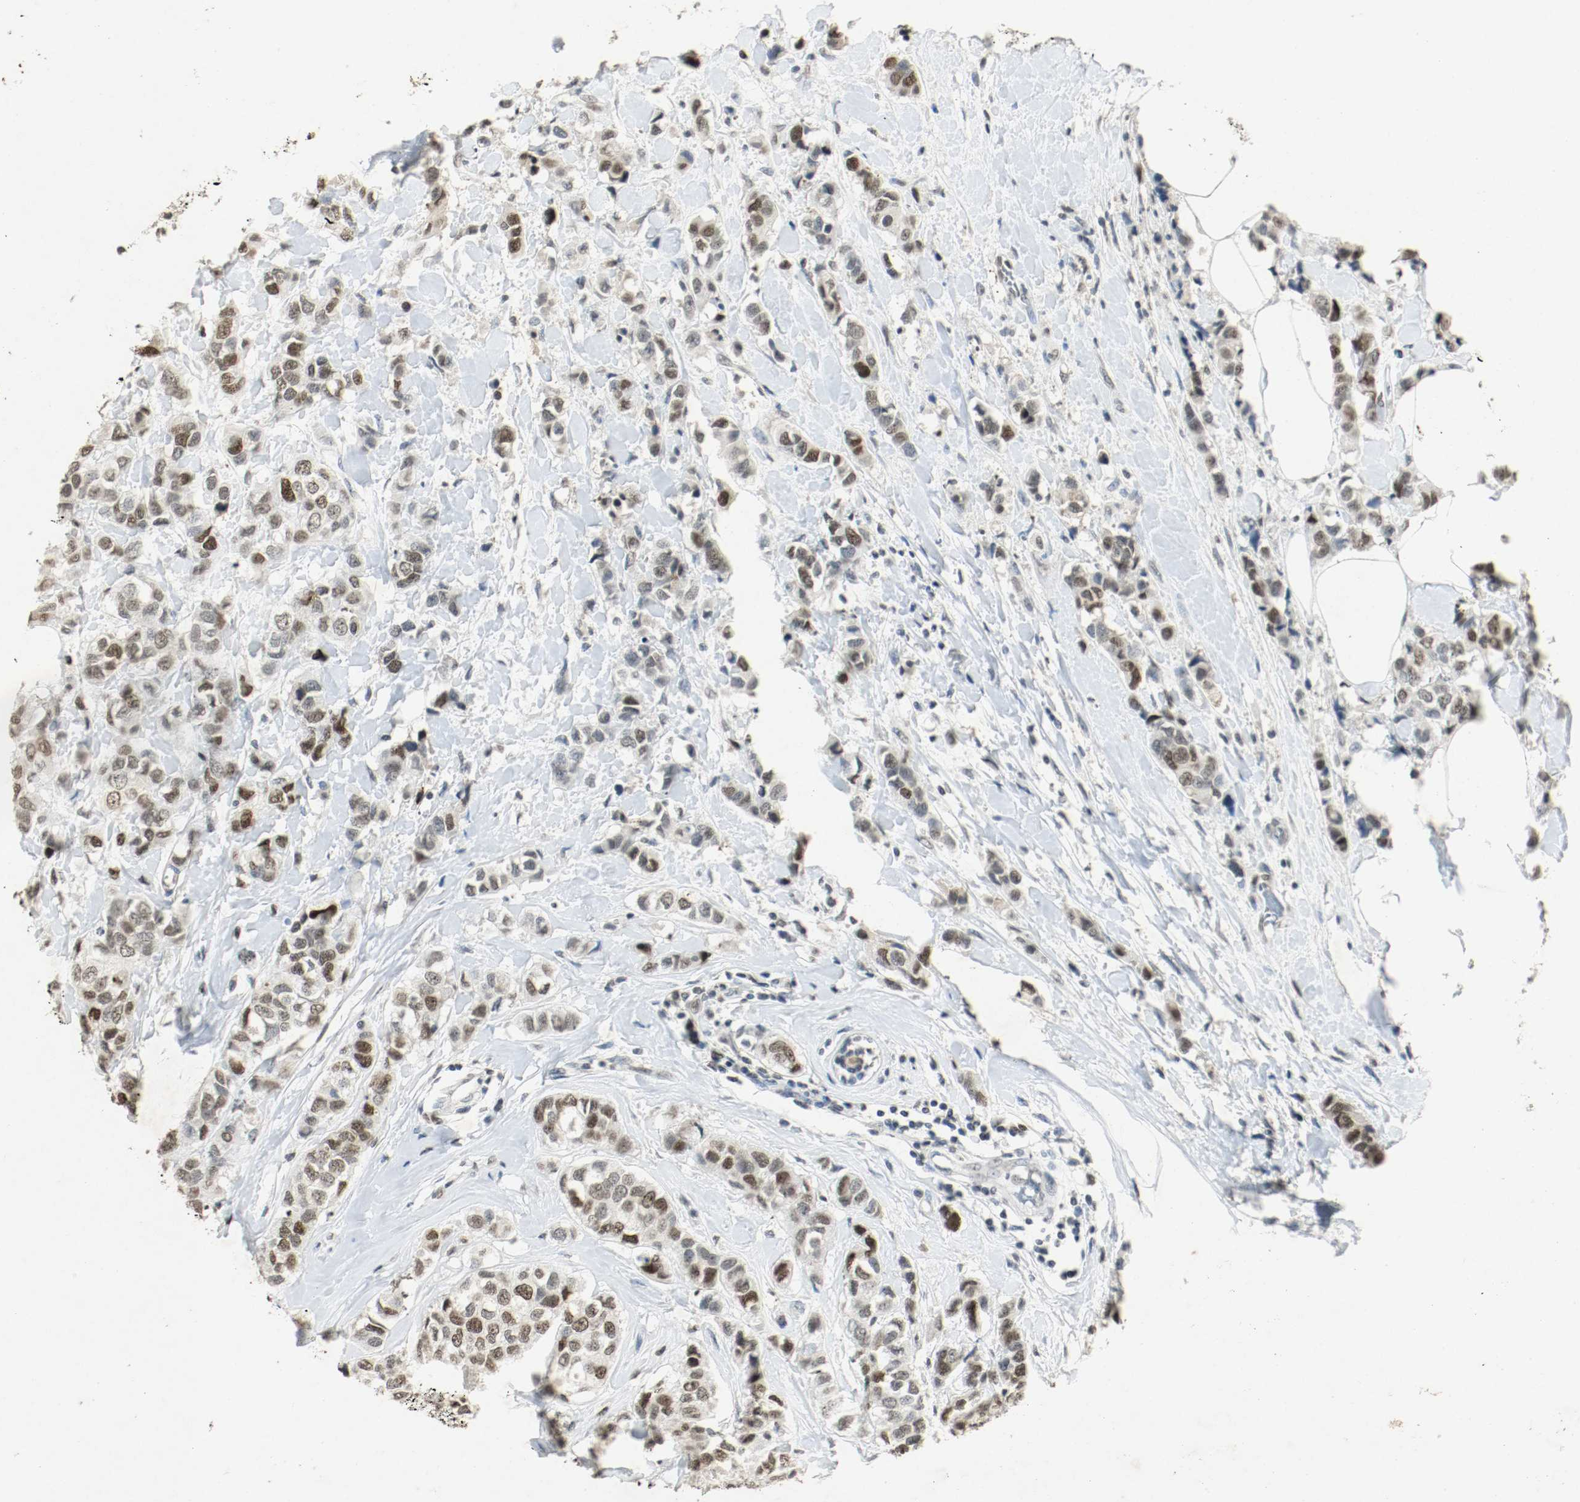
{"staining": {"intensity": "moderate", "quantity": ">75%", "location": "nuclear"}, "tissue": "breast cancer", "cell_type": "Tumor cells", "image_type": "cancer", "snomed": [{"axis": "morphology", "description": "Duct carcinoma"}, {"axis": "topography", "description": "Breast"}], "caption": "A micrograph of human intraductal carcinoma (breast) stained for a protein reveals moderate nuclear brown staining in tumor cells.", "gene": "DNMT1", "patient": {"sex": "female", "age": 50}}